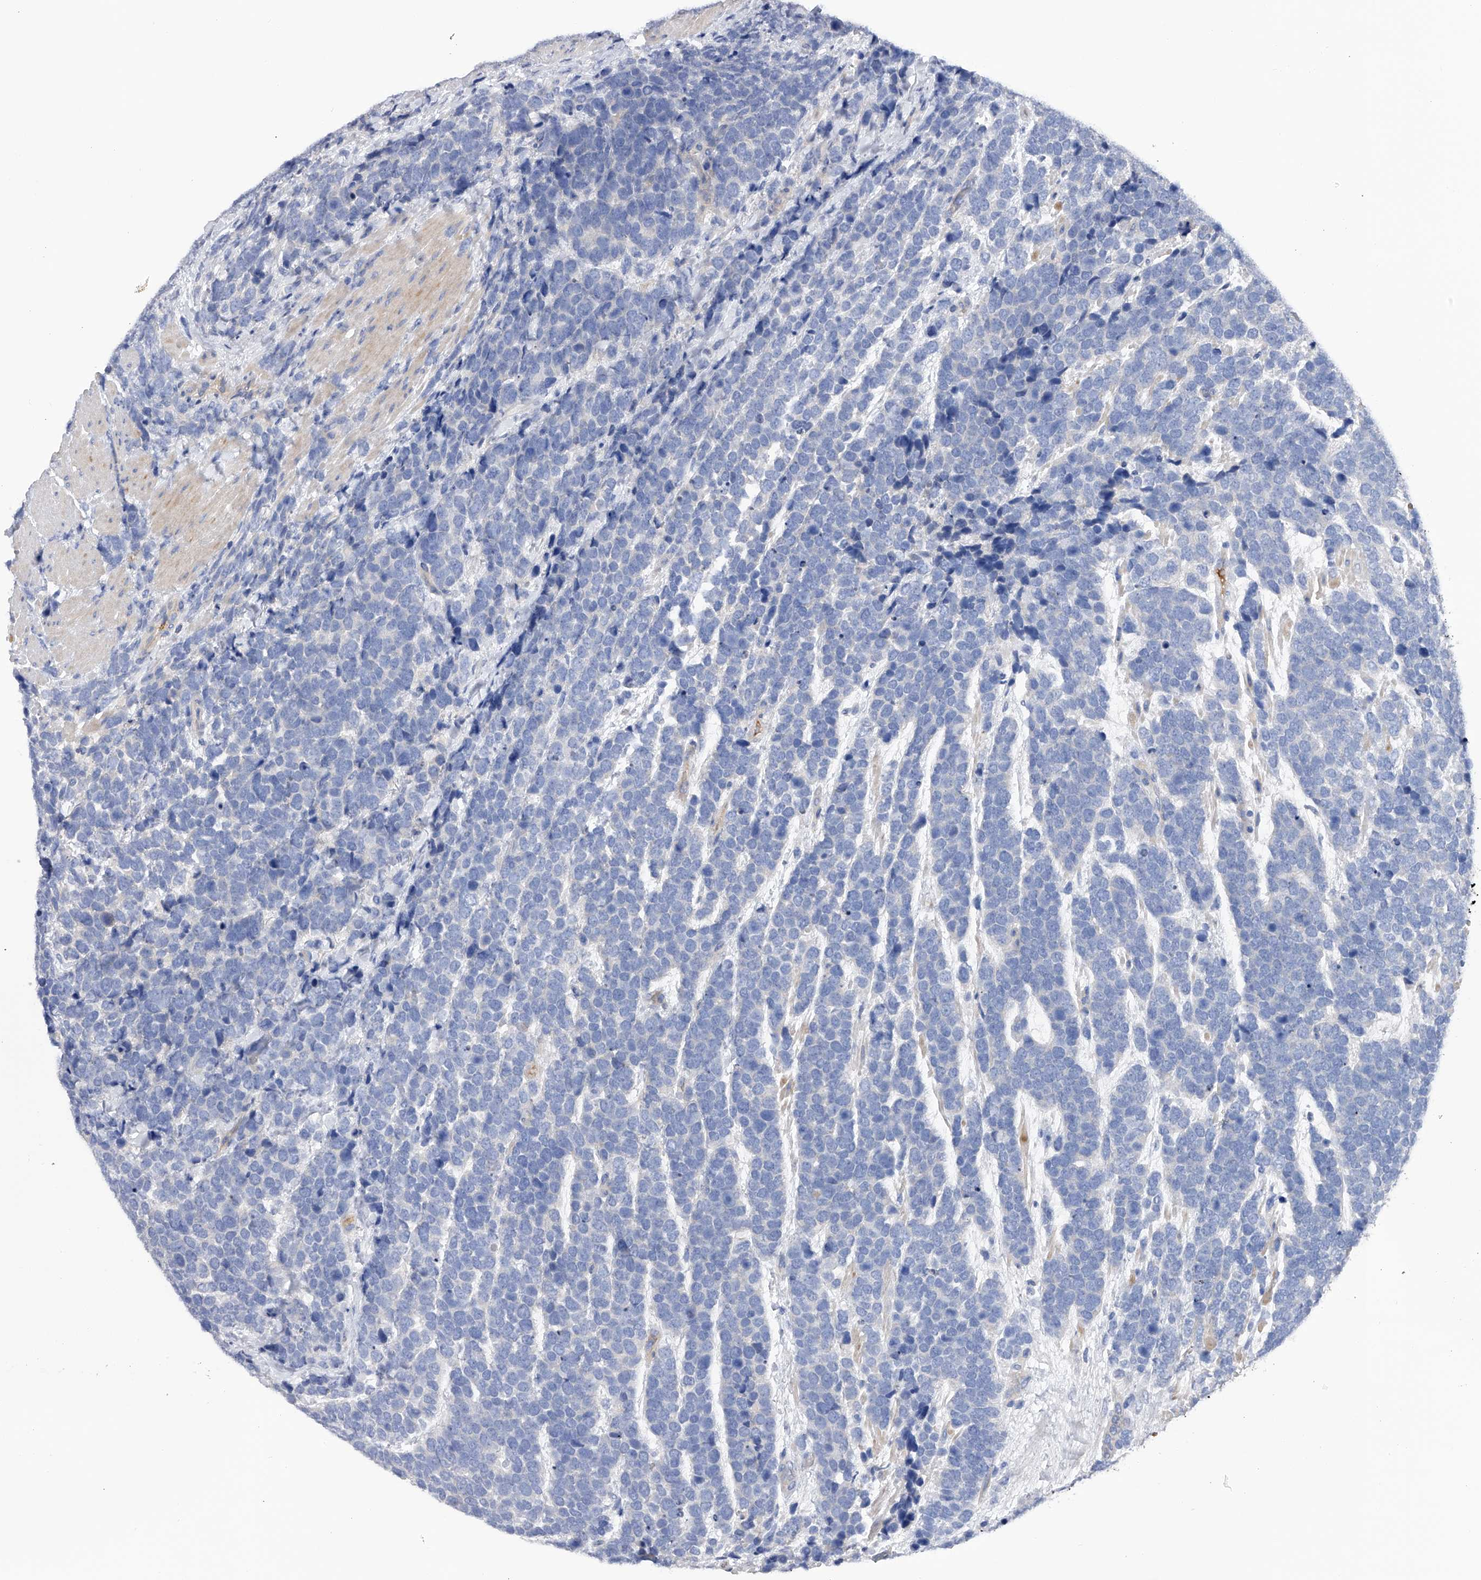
{"staining": {"intensity": "negative", "quantity": "none", "location": "none"}, "tissue": "urothelial cancer", "cell_type": "Tumor cells", "image_type": "cancer", "snomed": [{"axis": "morphology", "description": "Urothelial carcinoma, High grade"}, {"axis": "topography", "description": "Urinary bladder"}], "caption": "Tumor cells show no significant protein expression in urothelial carcinoma (high-grade).", "gene": "RWDD2A", "patient": {"sex": "female", "age": 82}}